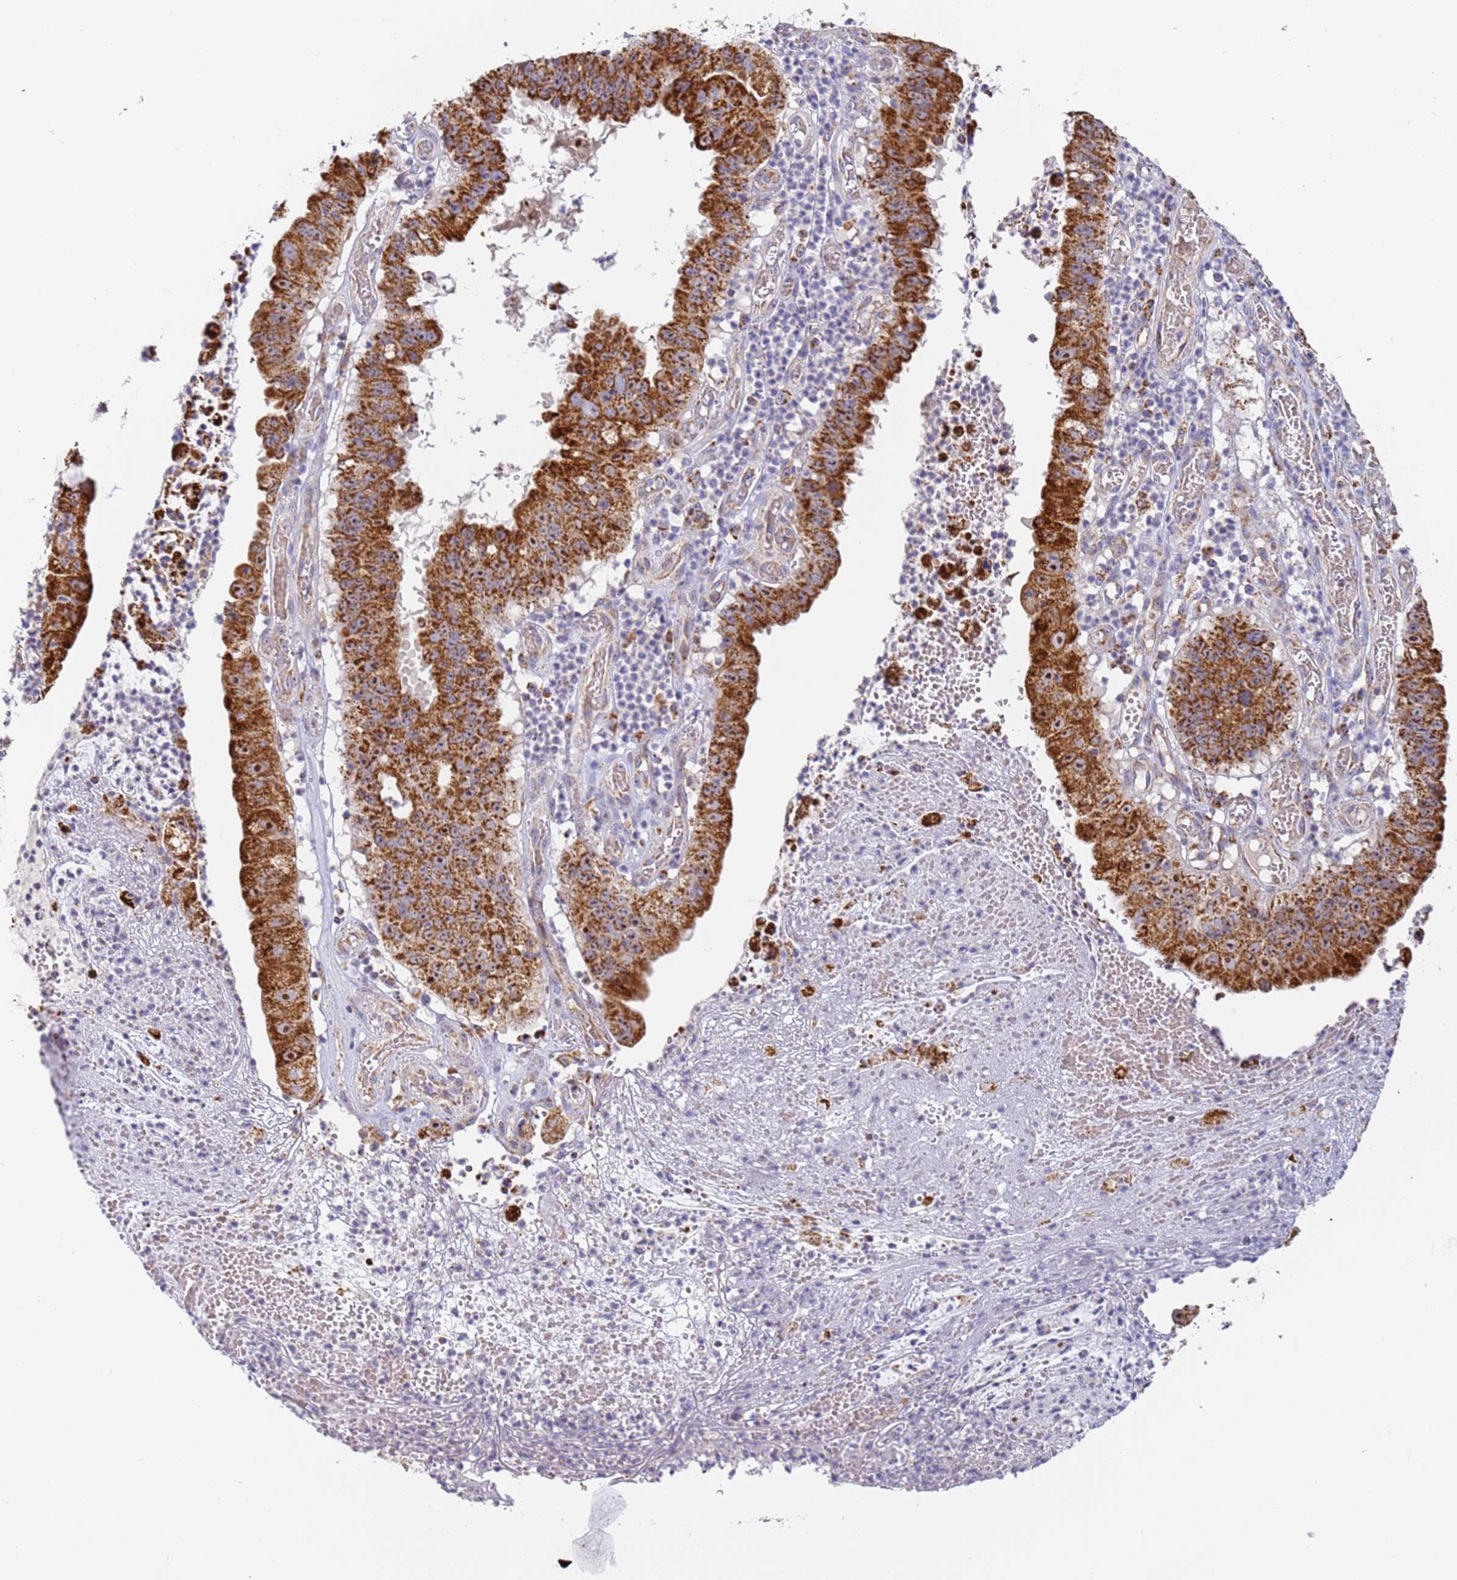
{"staining": {"intensity": "strong", "quantity": ">75%", "location": "cytoplasmic/membranous"}, "tissue": "stomach cancer", "cell_type": "Tumor cells", "image_type": "cancer", "snomed": [{"axis": "morphology", "description": "Adenocarcinoma, NOS"}, {"axis": "topography", "description": "Stomach"}], "caption": "Immunohistochemical staining of human stomach cancer demonstrates high levels of strong cytoplasmic/membranous protein positivity in approximately >75% of tumor cells.", "gene": "FRG2C", "patient": {"sex": "male", "age": 59}}